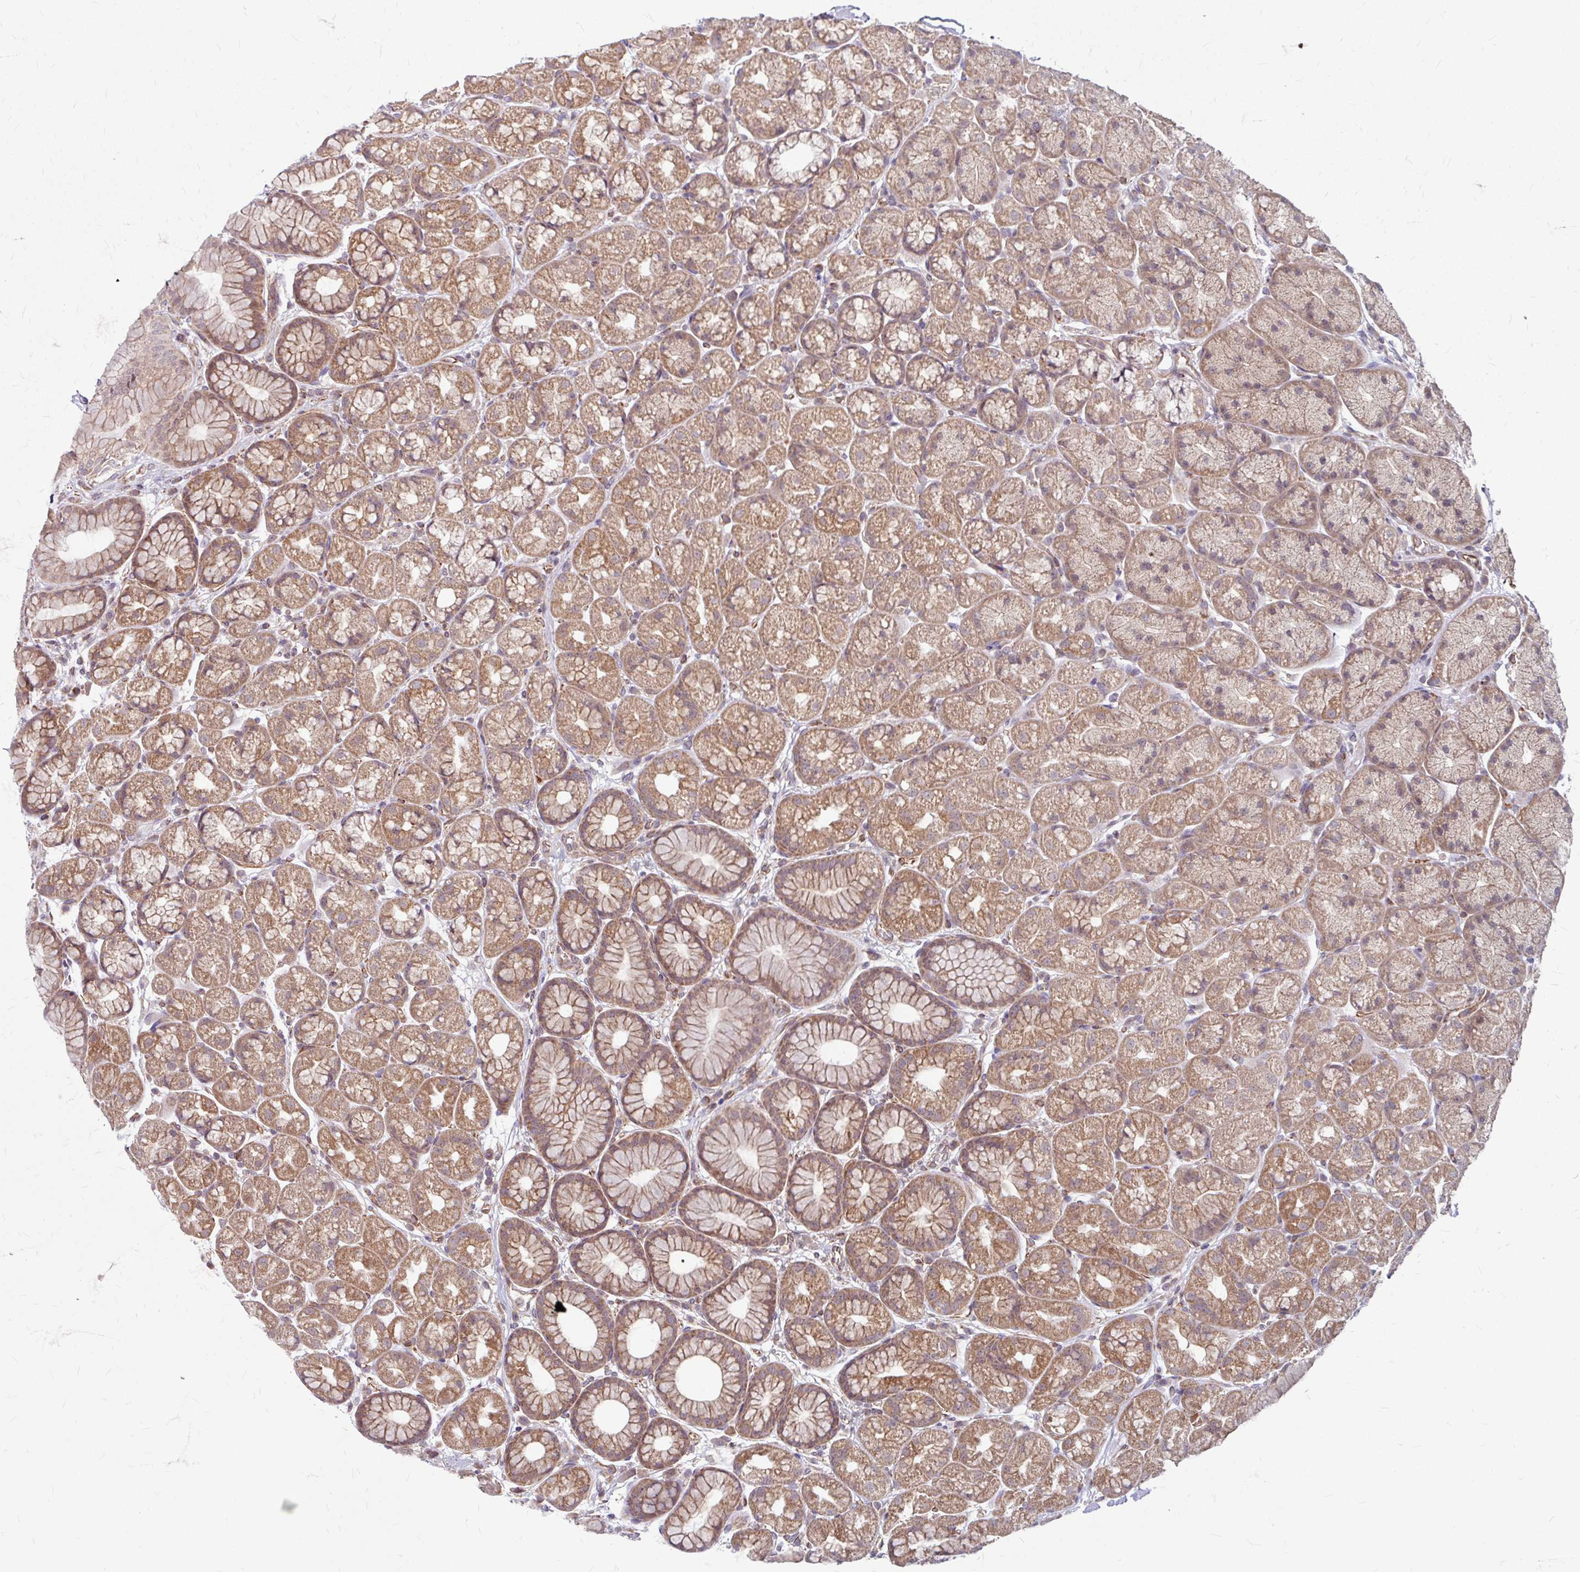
{"staining": {"intensity": "moderate", "quantity": ">75%", "location": "cytoplasmic/membranous"}, "tissue": "stomach", "cell_type": "Glandular cells", "image_type": "normal", "snomed": [{"axis": "morphology", "description": "Normal tissue, NOS"}, {"axis": "topography", "description": "Stomach, lower"}], "caption": "DAB immunohistochemical staining of normal human stomach shows moderate cytoplasmic/membranous protein staining in approximately >75% of glandular cells. The staining was performed using DAB (3,3'-diaminobenzidine), with brown indicating positive protein expression. Nuclei are stained blue with hematoxylin.", "gene": "DAAM2", "patient": {"sex": "male", "age": 67}}